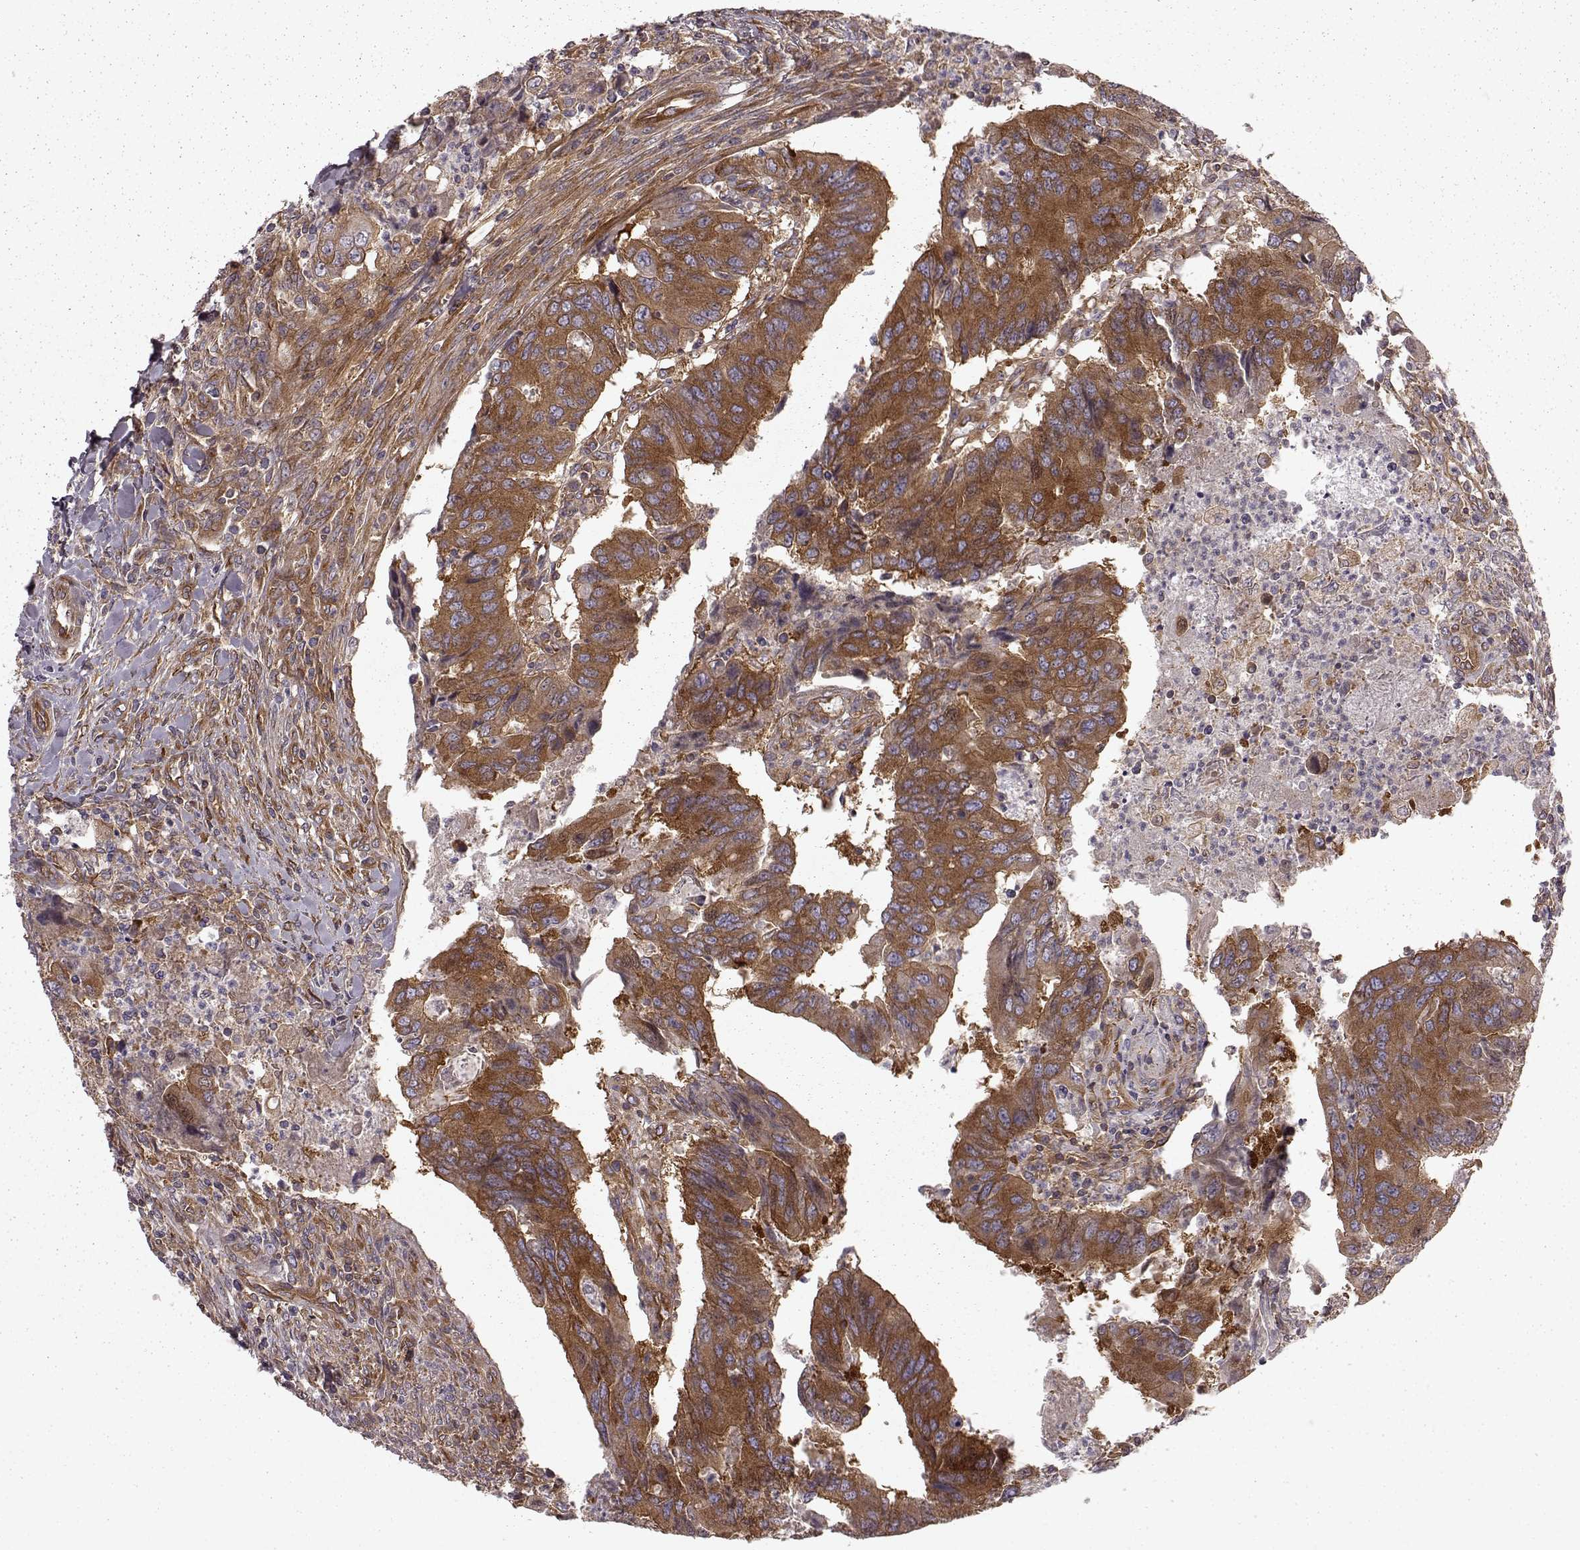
{"staining": {"intensity": "moderate", "quantity": "25%-75%", "location": "cytoplasmic/membranous"}, "tissue": "colorectal cancer", "cell_type": "Tumor cells", "image_type": "cancer", "snomed": [{"axis": "morphology", "description": "Adenocarcinoma, NOS"}, {"axis": "topography", "description": "Colon"}], "caption": "A high-resolution image shows immunohistochemistry staining of colorectal cancer, which exhibits moderate cytoplasmic/membranous positivity in about 25%-75% of tumor cells.", "gene": "RABGAP1", "patient": {"sex": "female", "age": 67}}